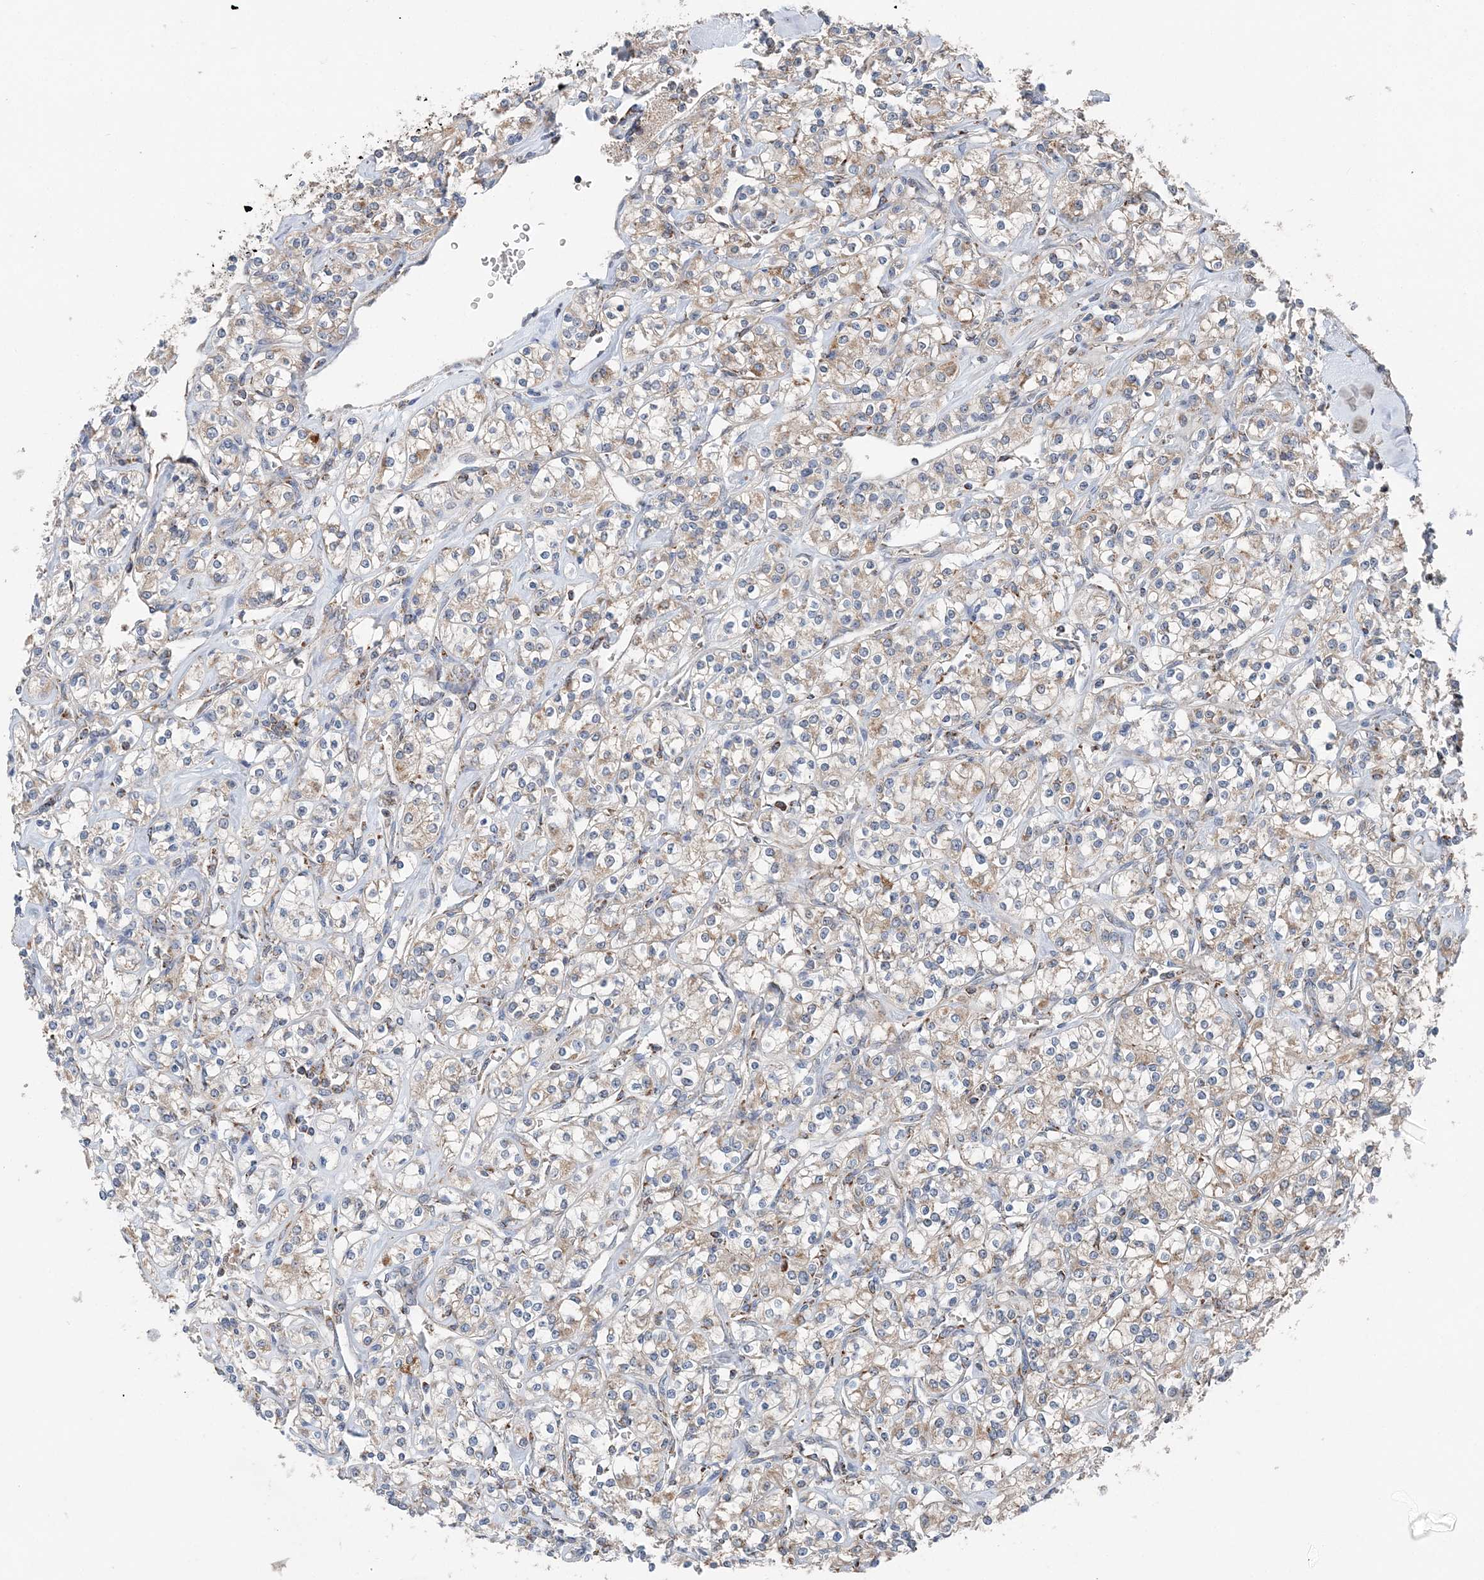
{"staining": {"intensity": "weak", "quantity": ">75%", "location": "cytoplasmic/membranous"}, "tissue": "renal cancer", "cell_type": "Tumor cells", "image_type": "cancer", "snomed": [{"axis": "morphology", "description": "Adenocarcinoma, NOS"}, {"axis": "topography", "description": "Kidney"}], "caption": "A high-resolution histopathology image shows immunohistochemistry (IHC) staining of renal adenocarcinoma, which demonstrates weak cytoplasmic/membranous positivity in approximately >75% of tumor cells. (IHC, brightfield microscopy, high magnification).", "gene": "SPRY2", "patient": {"sex": "male", "age": 77}}